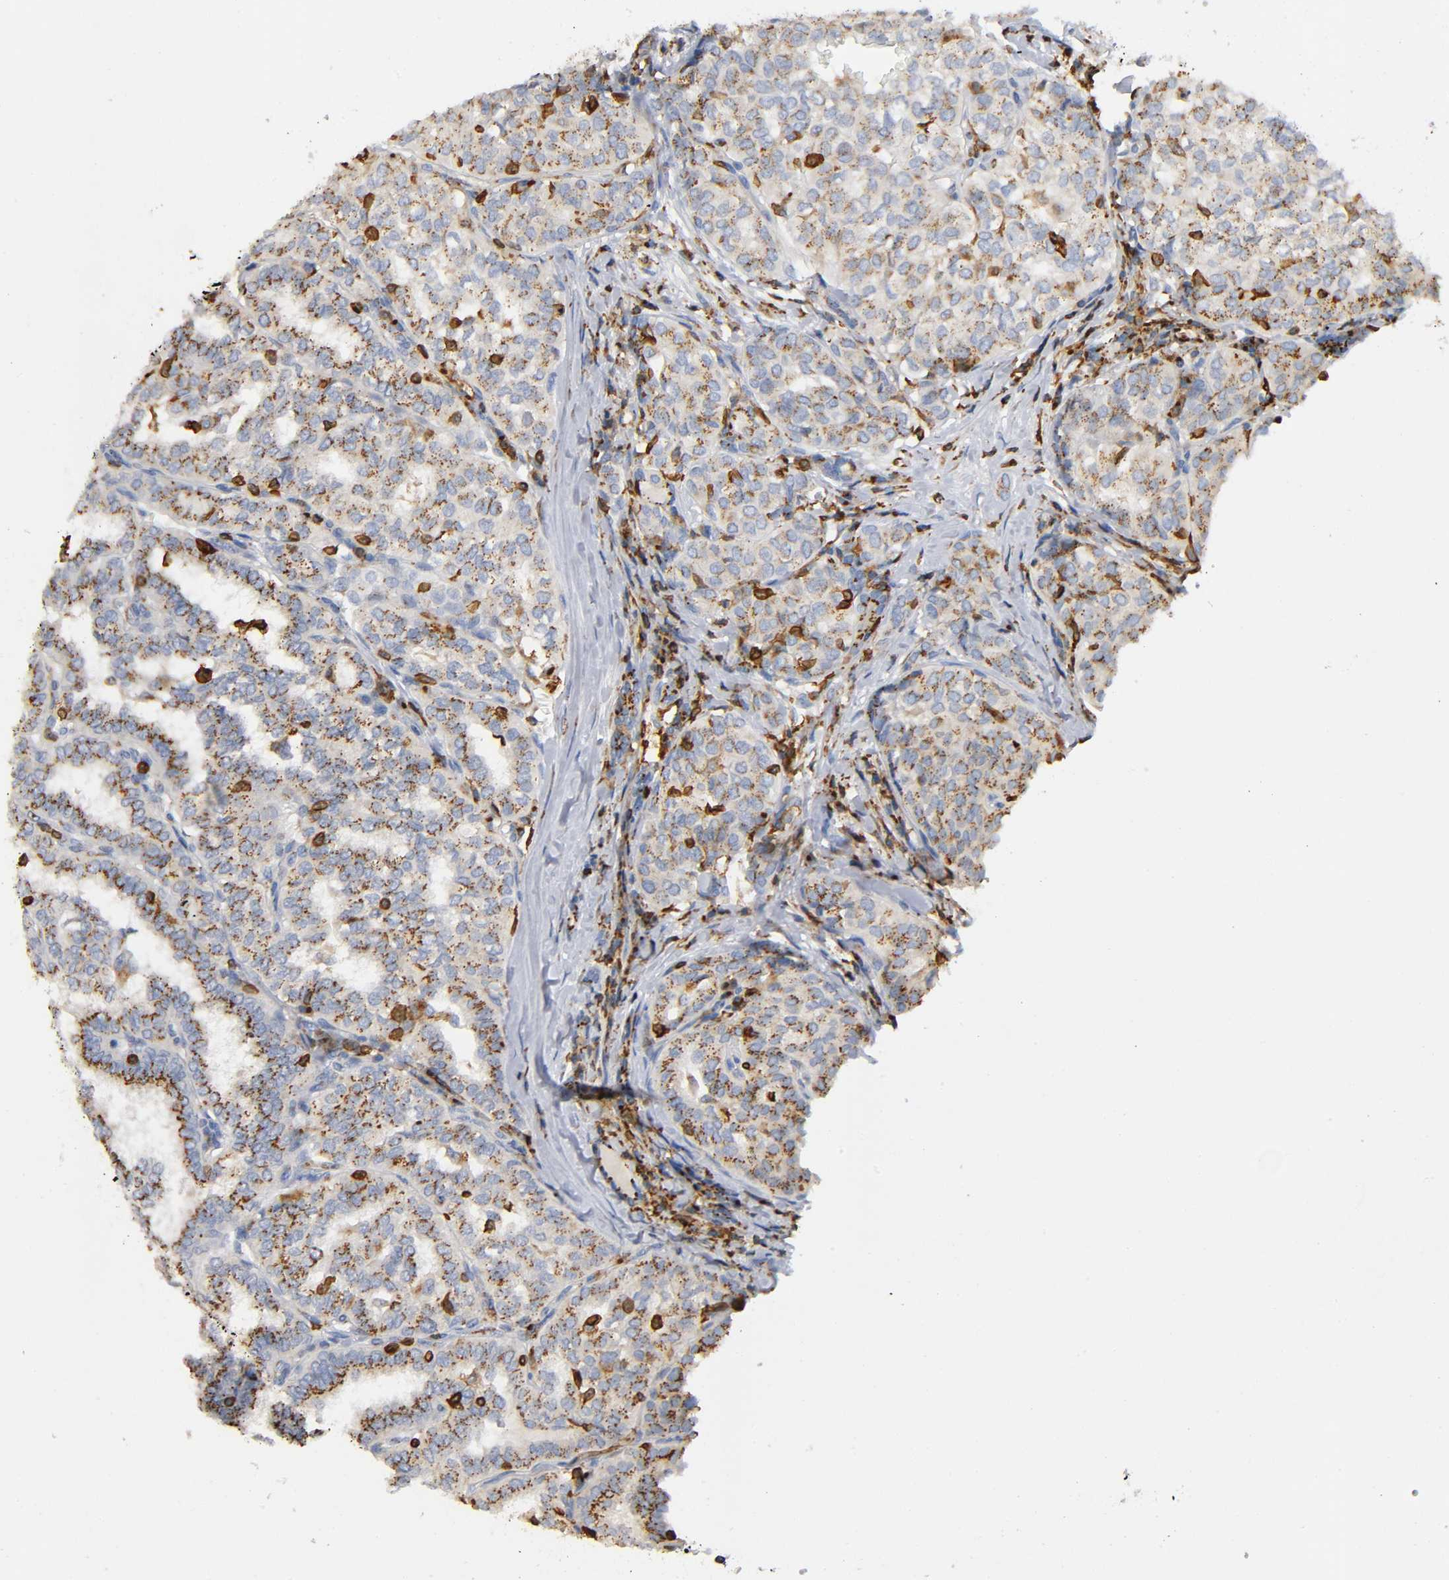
{"staining": {"intensity": "moderate", "quantity": ">75%", "location": "cytoplasmic/membranous"}, "tissue": "thyroid cancer", "cell_type": "Tumor cells", "image_type": "cancer", "snomed": [{"axis": "morphology", "description": "Papillary adenocarcinoma, NOS"}, {"axis": "topography", "description": "Thyroid gland"}], "caption": "Tumor cells reveal medium levels of moderate cytoplasmic/membranous positivity in approximately >75% of cells in papillary adenocarcinoma (thyroid).", "gene": "CAPN10", "patient": {"sex": "female", "age": 30}}